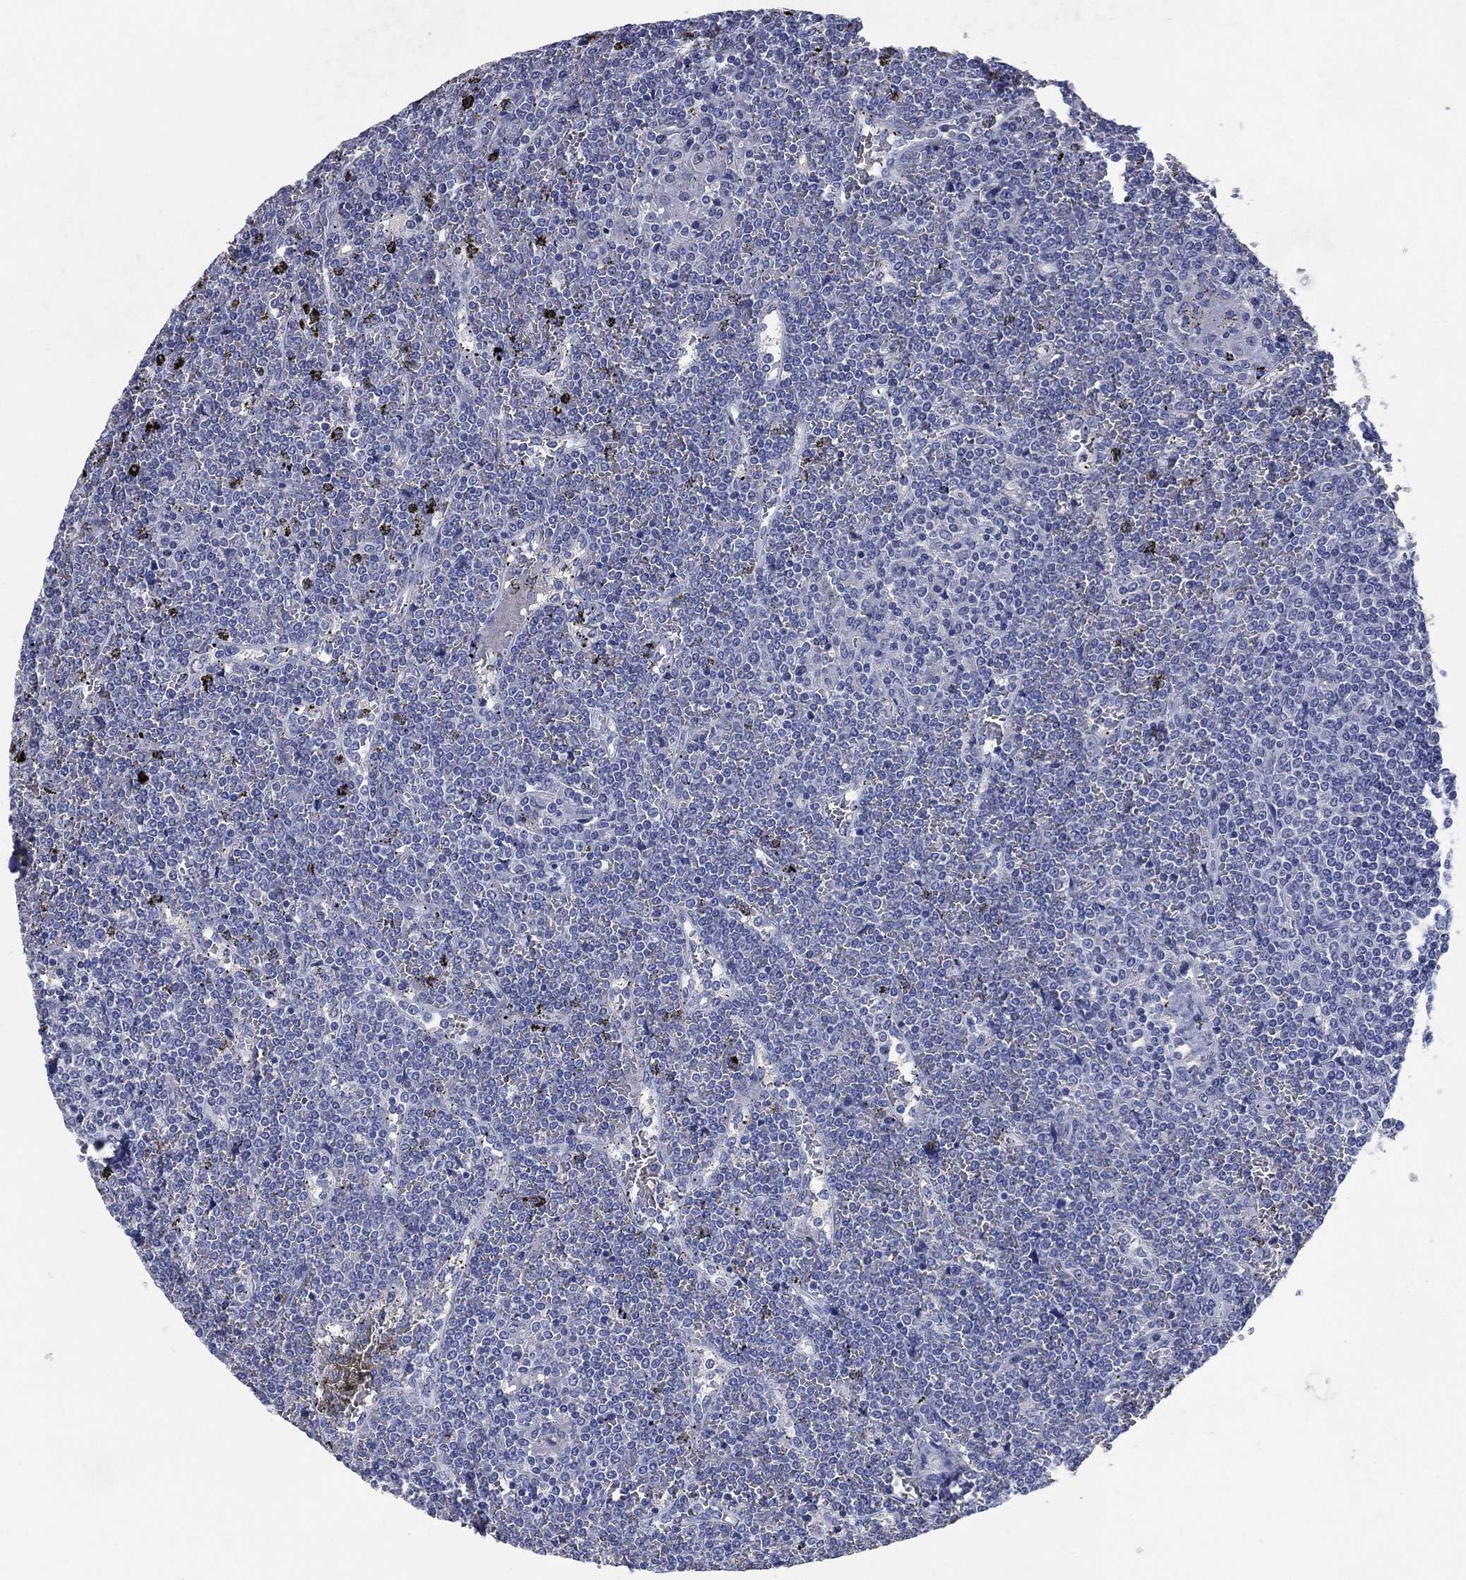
{"staining": {"intensity": "negative", "quantity": "none", "location": "none"}, "tissue": "lymphoma", "cell_type": "Tumor cells", "image_type": "cancer", "snomed": [{"axis": "morphology", "description": "Malignant lymphoma, non-Hodgkin's type, Low grade"}, {"axis": "topography", "description": "Spleen"}], "caption": "Tumor cells show no significant protein staining in lymphoma.", "gene": "FSCN2", "patient": {"sex": "female", "age": 19}}